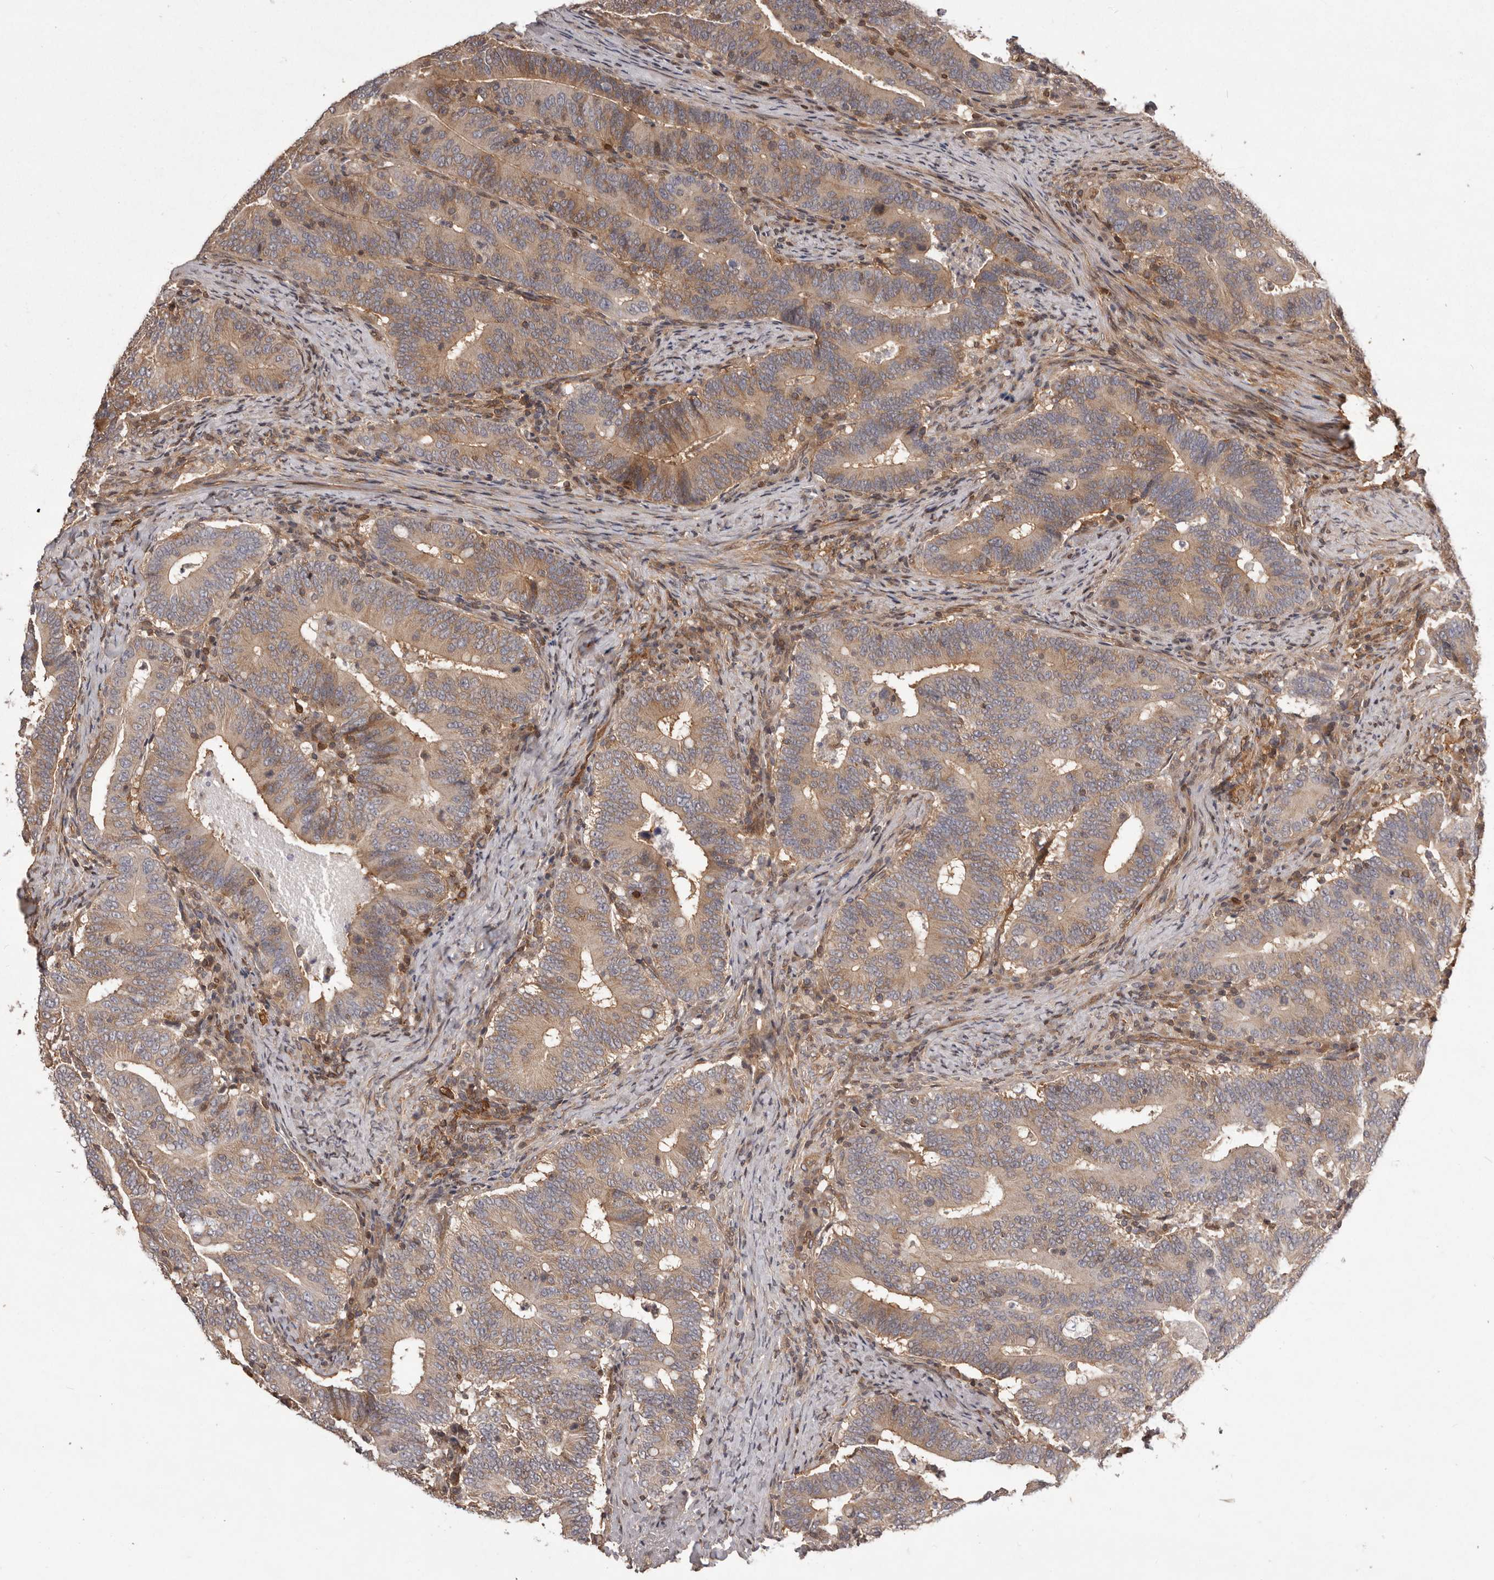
{"staining": {"intensity": "moderate", "quantity": ">75%", "location": "cytoplasmic/membranous"}, "tissue": "colorectal cancer", "cell_type": "Tumor cells", "image_type": "cancer", "snomed": [{"axis": "morphology", "description": "Adenocarcinoma, NOS"}, {"axis": "topography", "description": "Colon"}], "caption": "Moderate cytoplasmic/membranous protein staining is present in about >75% of tumor cells in colorectal adenocarcinoma.", "gene": "NFKBIA", "patient": {"sex": "female", "age": 66}}